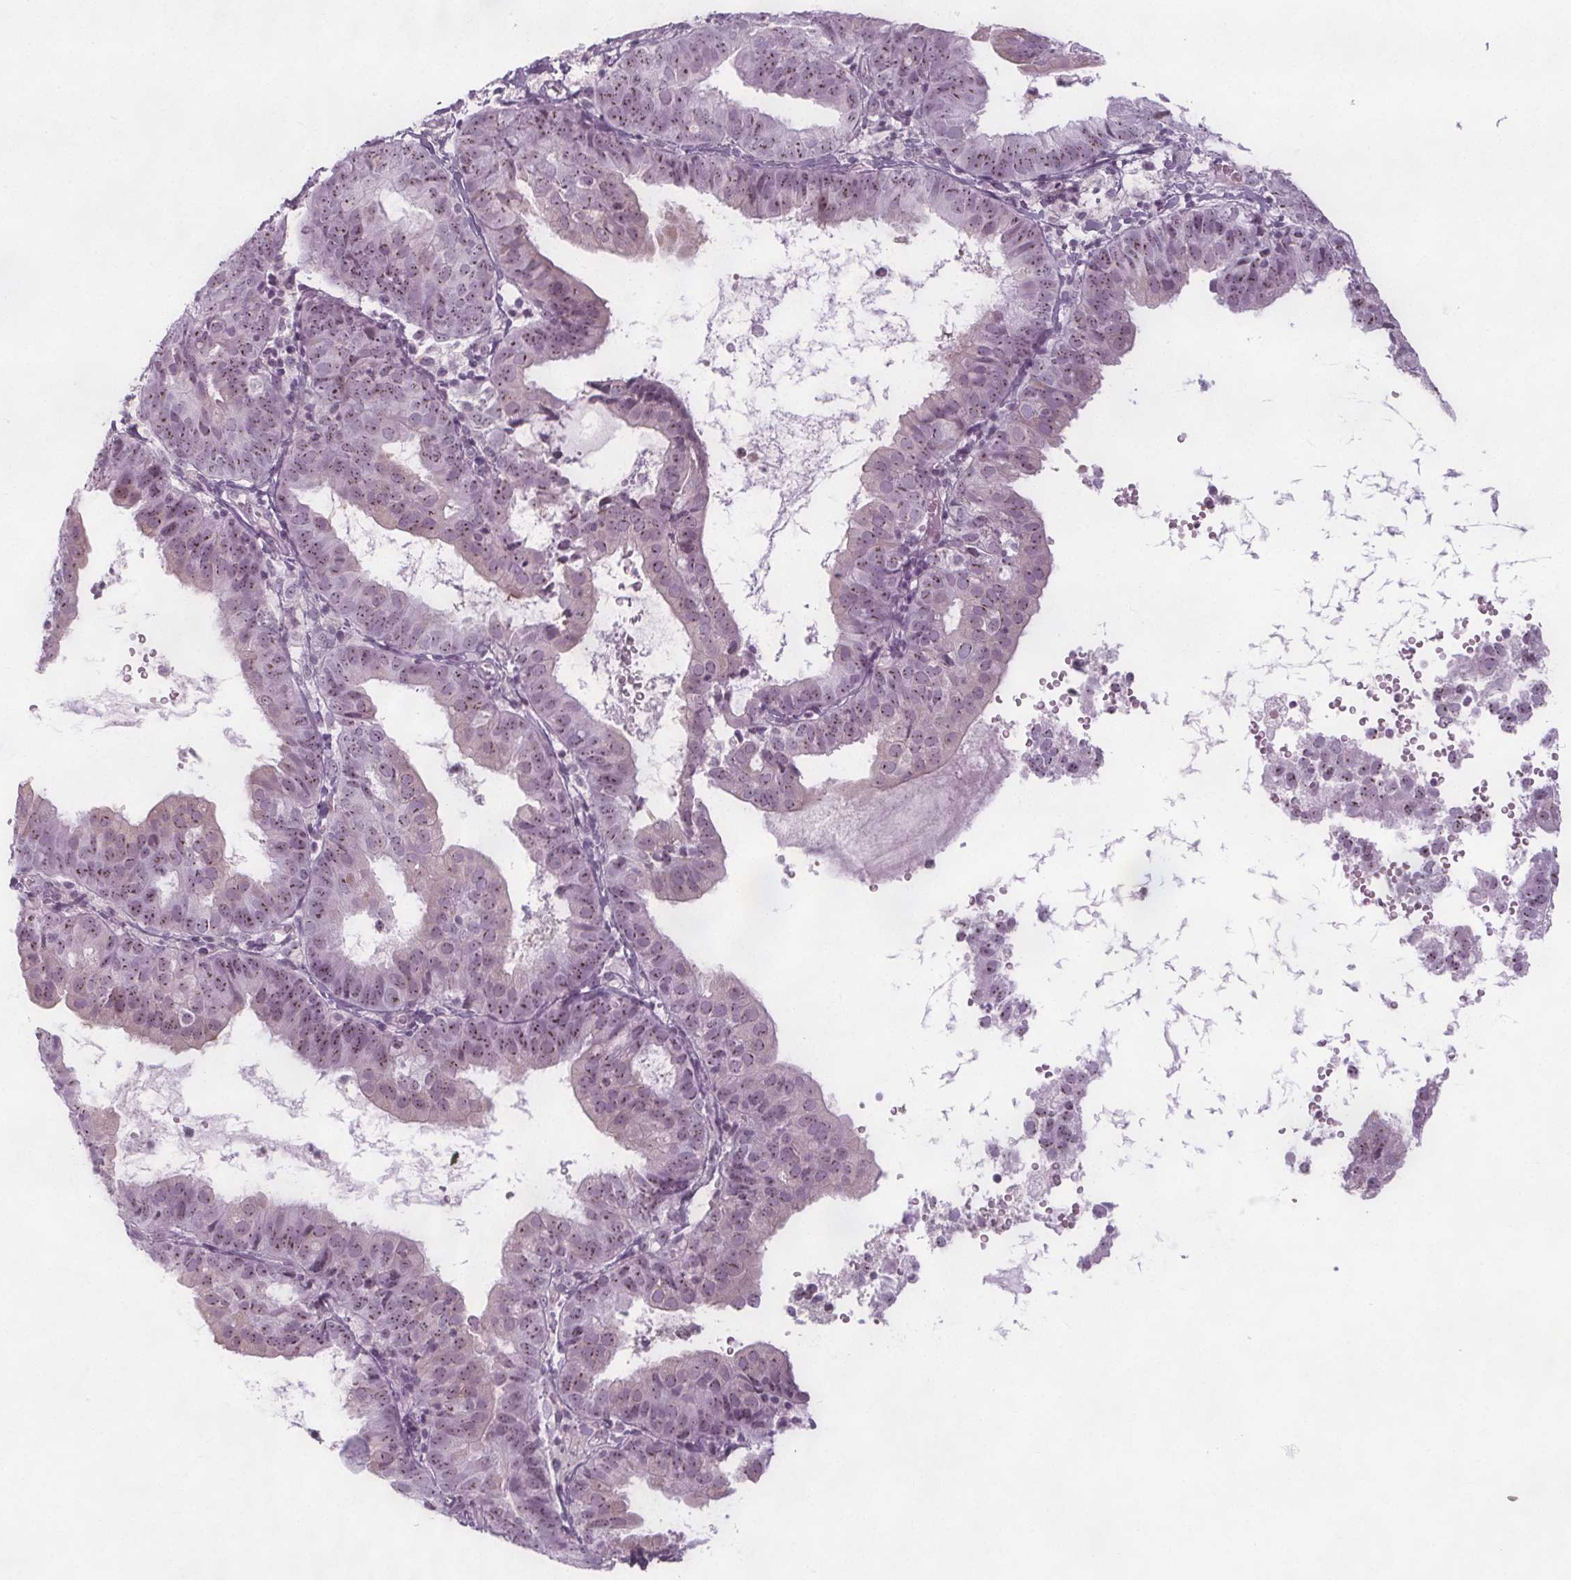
{"staining": {"intensity": "weak", "quantity": ">75%", "location": "nuclear"}, "tissue": "endometrial cancer", "cell_type": "Tumor cells", "image_type": "cancer", "snomed": [{"axis": "morphology", "description": "Adenocarcinoma, NOS"}, {"axis": "topography", "description": "Endometrium"}], "caption": "There is low levels of weak nuclear expression in tumor cells of endometrial cancer (adenocarcinoma), as demonstrated by immunohistochemical staining (brown color).", "gene": "NOLC1", "patient": {"sex": "female", "age": 80}}